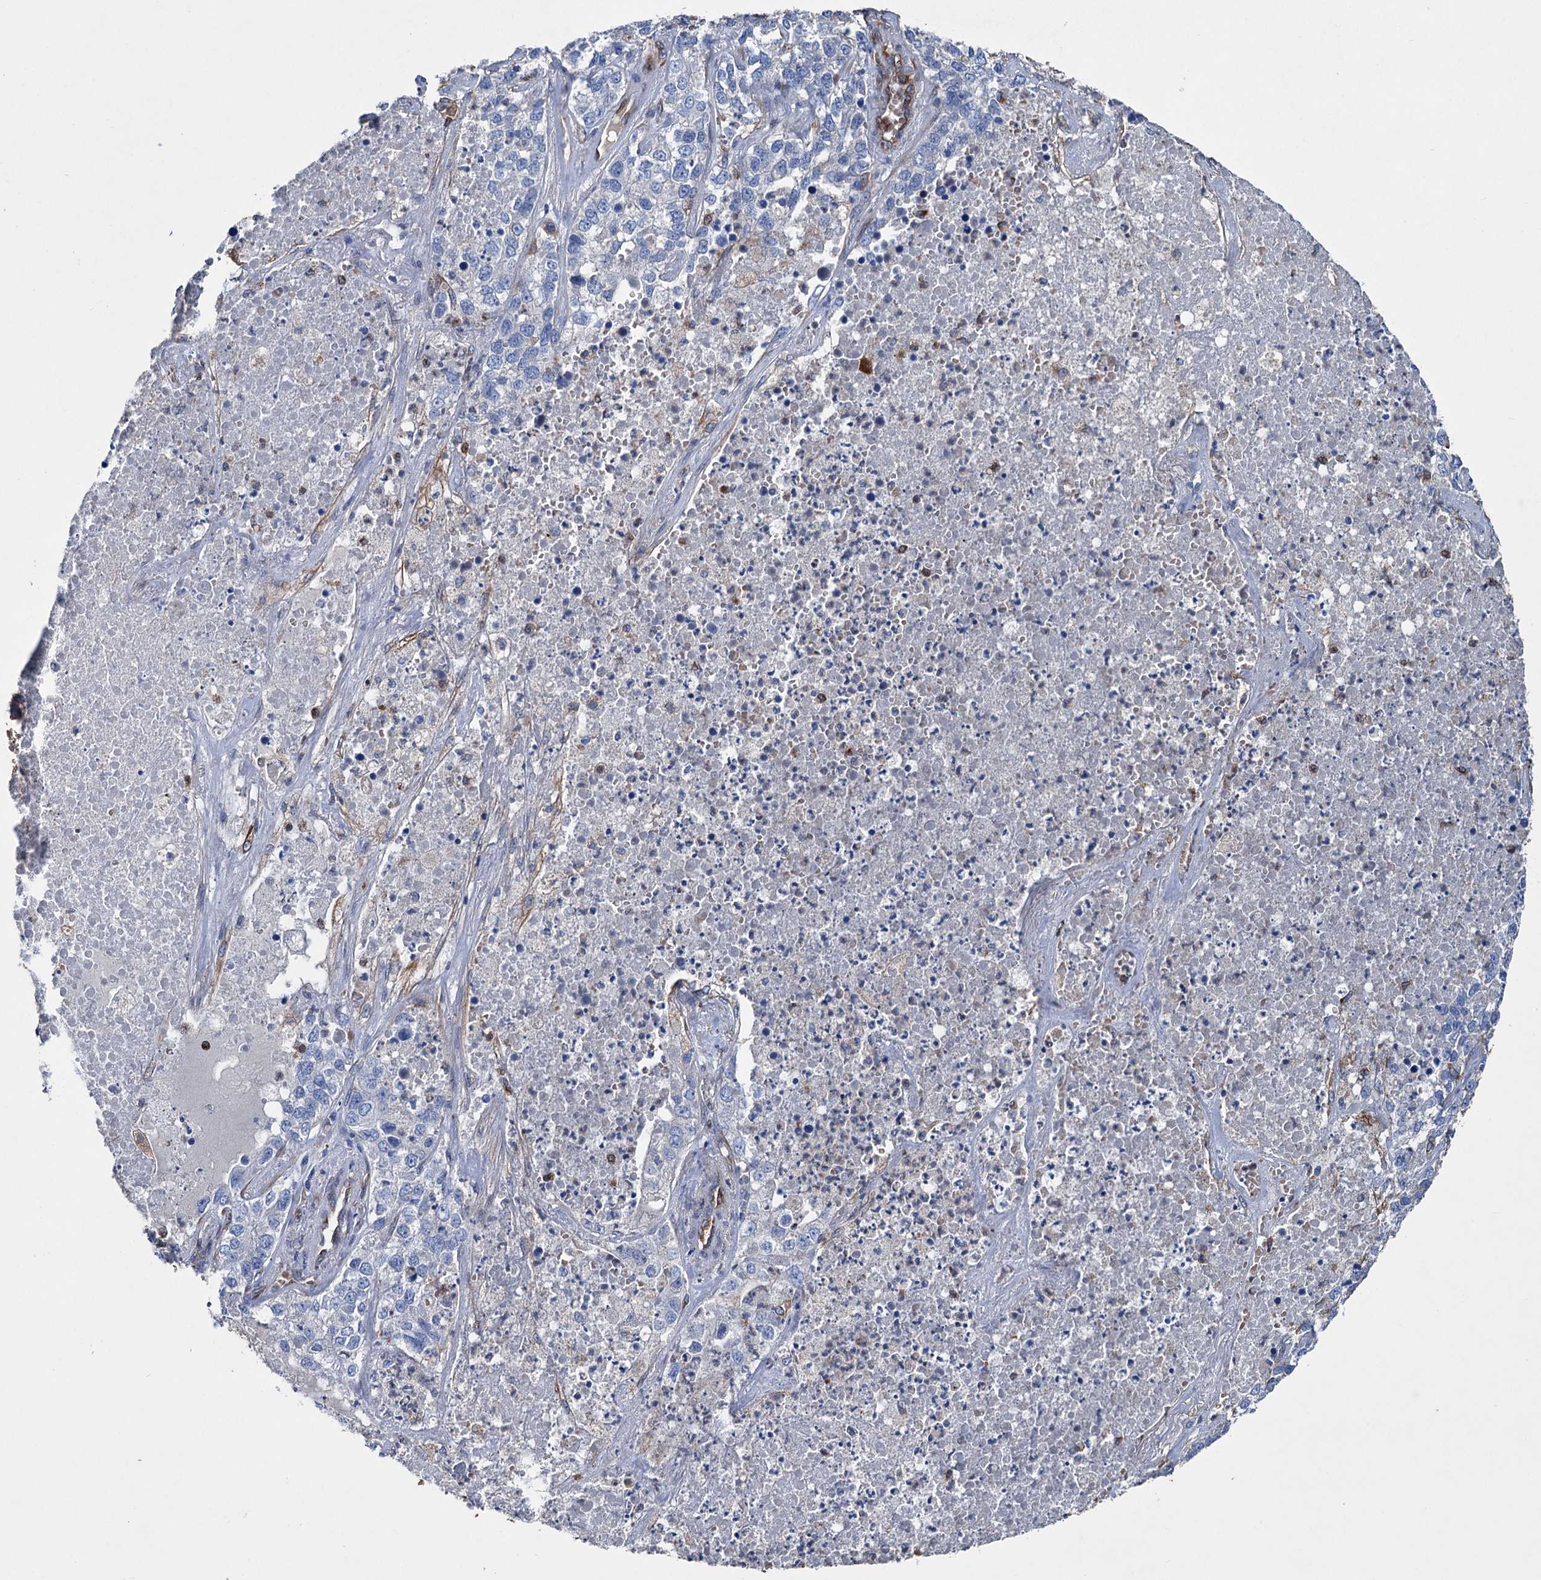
{"staining": {"intensity": "negative", "quantity": "none", "location": "none"}, "tissue": "lung cancer", "cell_type": "Tumor cells", "image_type": "cancer", "snomed": [{"axis": "morphology", "description": "Adenocarcinoma, NOS"}, {"axis": "topography", "description": "Lung"}], "caption": "Photomicrograph shows no significant protein expression in tumor cells of adenocarcinoma (lung).", "gene": "STING1", "patient": {"sex": "male", "age": 49}}